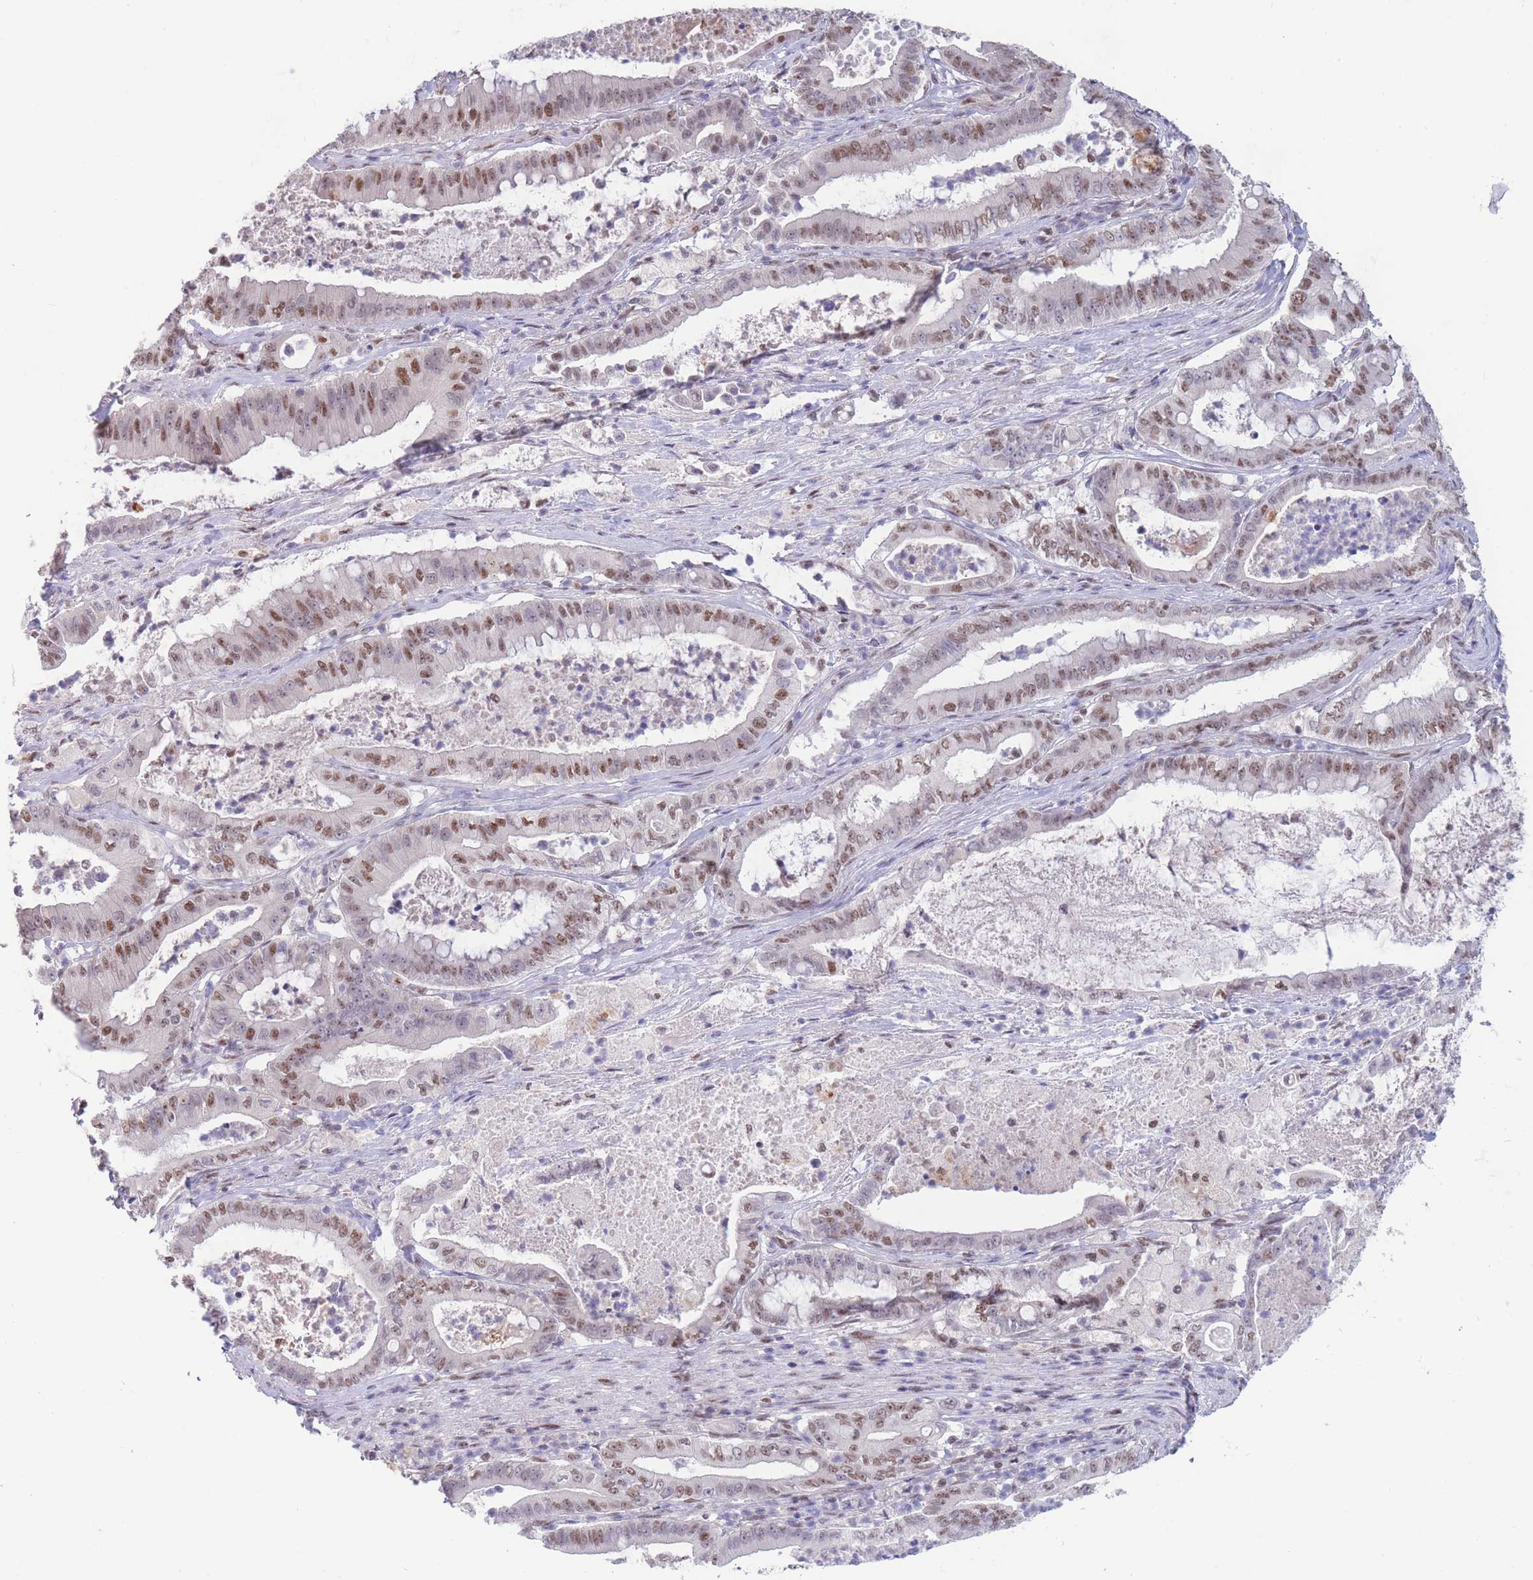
{"staining": {"intensity": "moderate", "quantity": ">75%", "location": "nuclear"}, "tissue": "pancreatic cancer", "cell_type": "Tumor cells", "image_type": "cancer", "snomed": [{"axis": "morphology", "description": "Adenocarcinoma, NOS"}, {"axis": "topography", "description": "Pancreas"}], "caption": "Immunohistochemistry staining of pancreatic cancer (adenocarcinoma), which displays medium levels of moderate nuclear positivity in about >75% of tumor cells indicating moderate nuclear protein expression. The staining was performed using DAB (brown) for protein detection and nuclei were counterstained in hematoxylin (blue).", "gene": "SMAD9", "patient": {"sex": "male", "age": 71}}